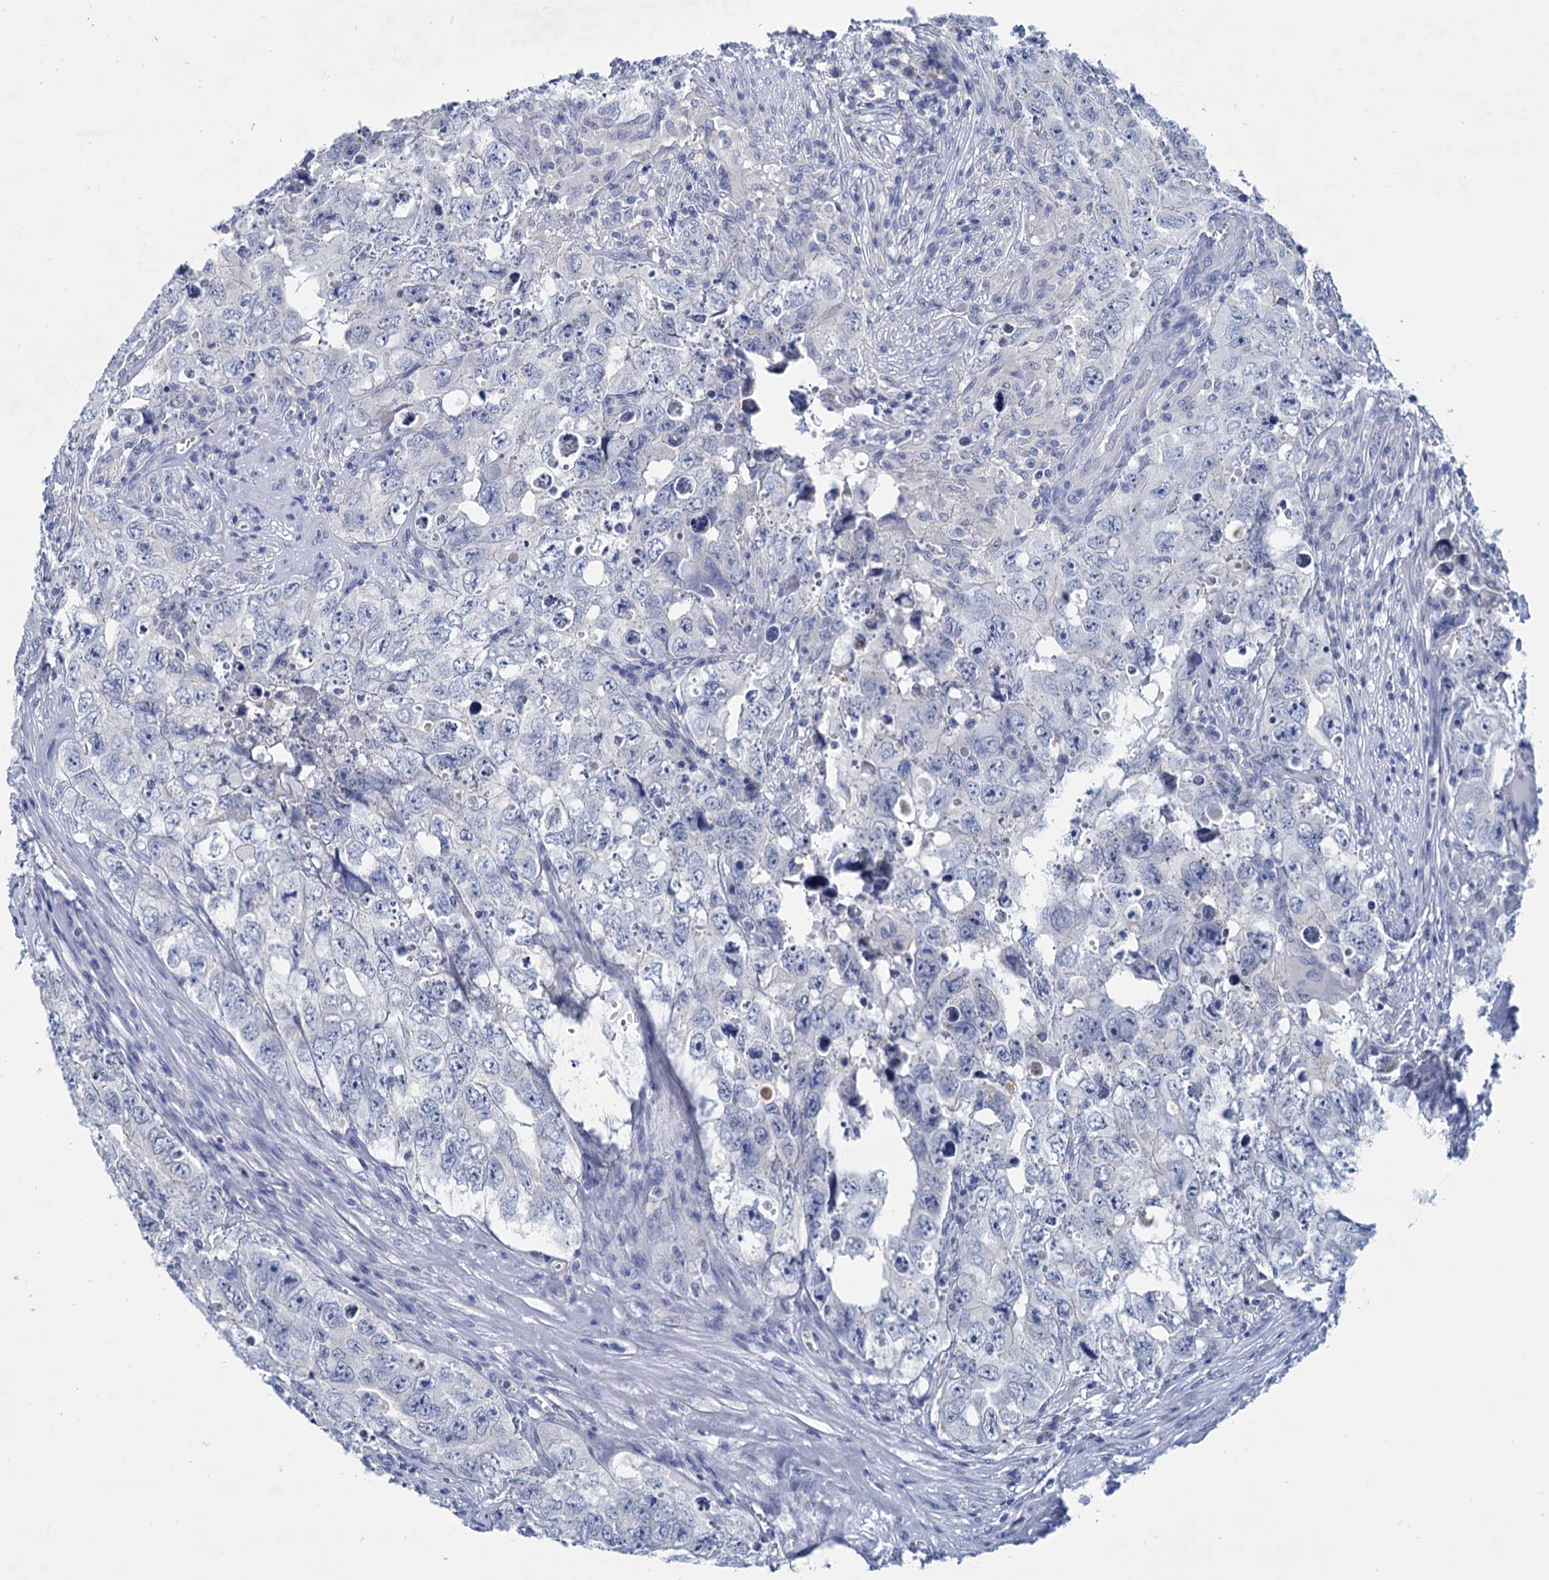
{"staining": {"intensity": "negative", "quantity": "none", "location": "none"}, "tissue": "testis cancer", "cell_type": "Tumor cells", "image_type": "cancer", "snomed": [{"axis": "morphology", "description": "Seminoma, NOS"}, {"axis": "morphology", "description": "Carcinoma, Embryonal, NOS"}, {"axis": "topography", "description": "Testis"}], "caption": "Tumor cells are negative for protein expression in human testis cancer (seminoma).", "gene": "MYOZ3", "patient": {"sex": "male", "age": 43}}